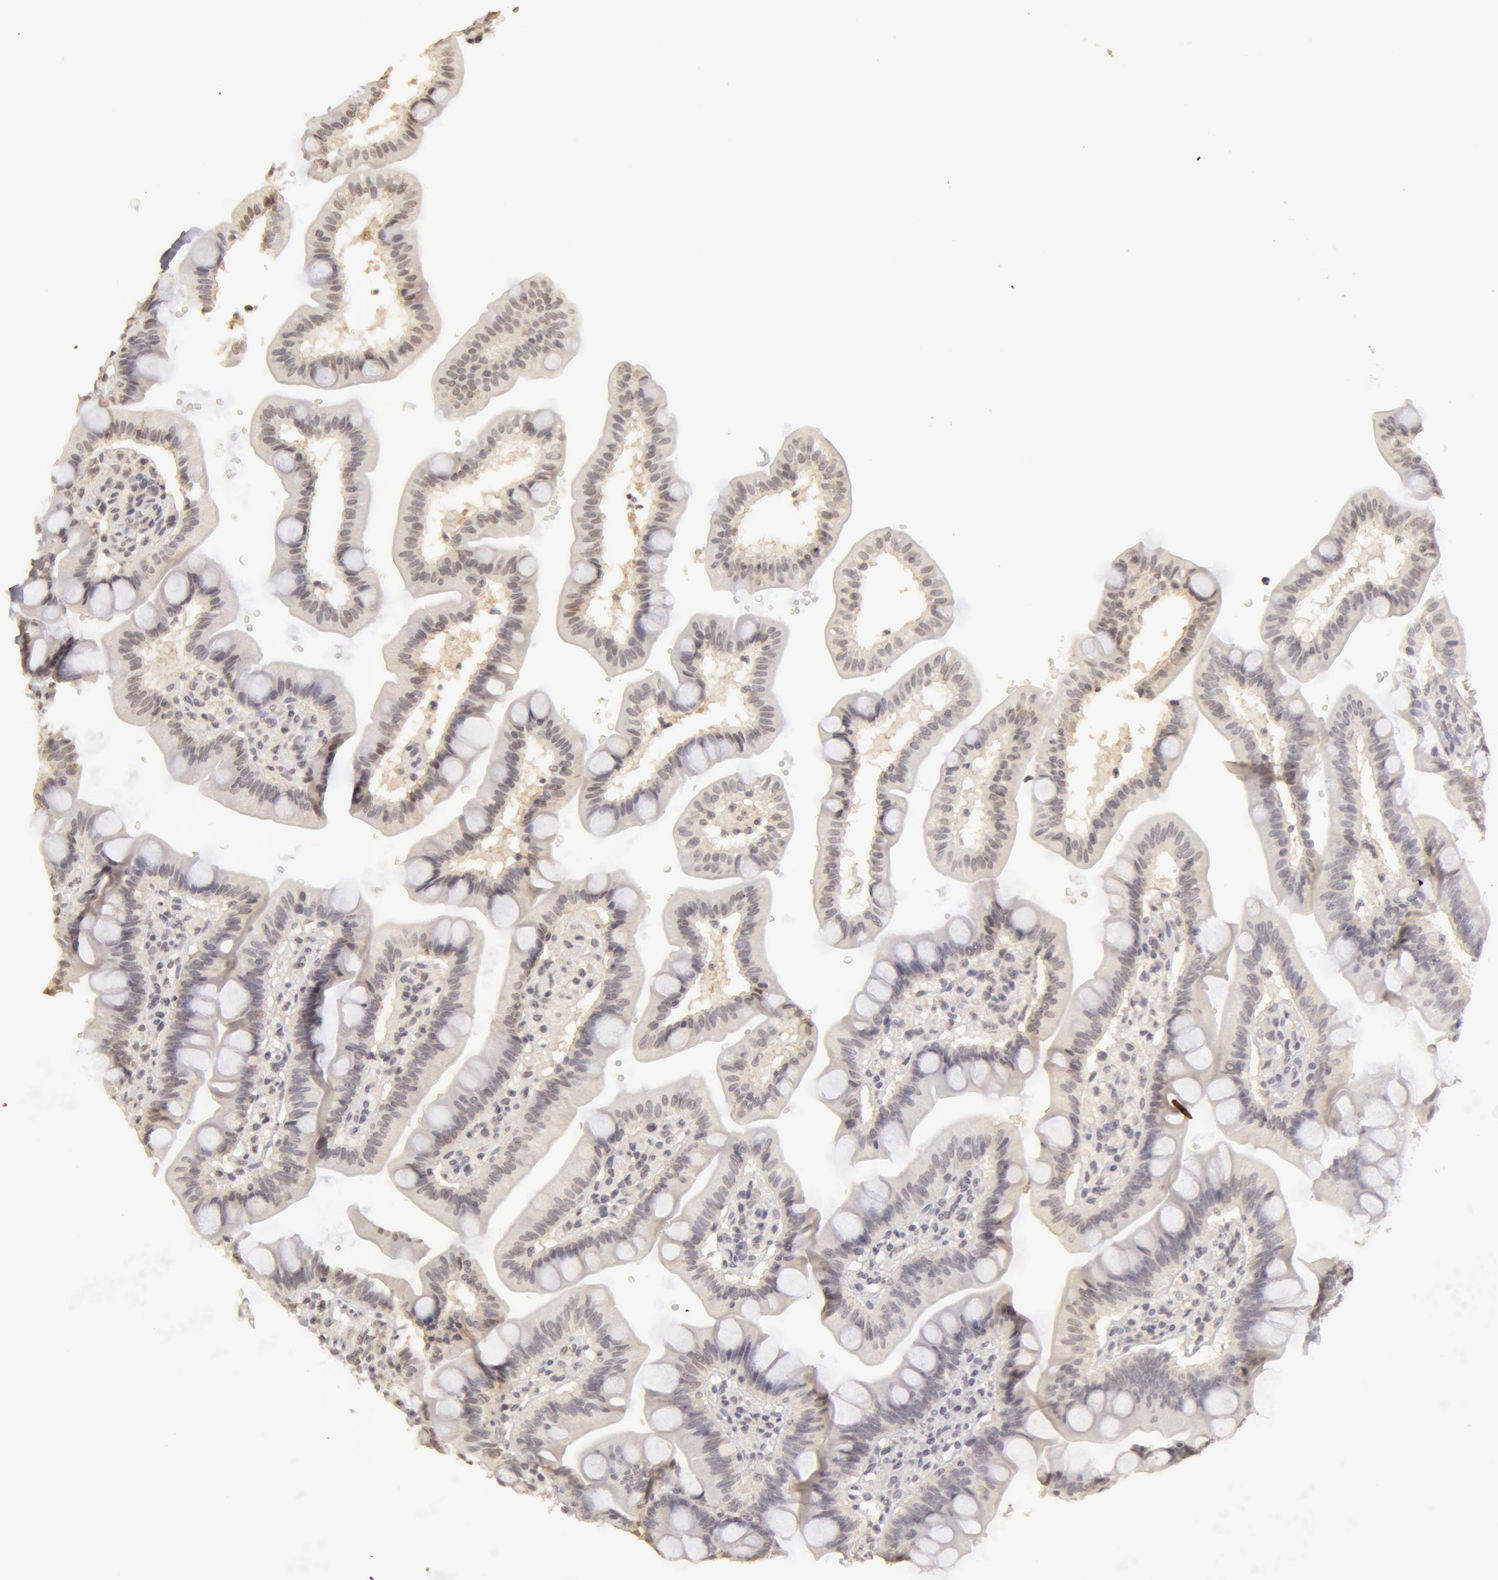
{"staining": {"intensity": "negative", "quantity": "none", "location": "none"}, "tissue": "duodenum", "cell_type": "Glandular cells", "image_type": "normal", "snomed": [{"axis": "morphology", "description": "Normal tissue, NOS"}, {"axis": "topography", "description": "Pancreas"}, {"axis": "topography", "description": "Duodenum"}], "caption": "The image exhibits no staining of glandular cells in normal duodenum. Brightfield microscopy of immunohistochemistry (IHC) stained with DAB (3,3'-diaminobenzidine) (brown) and hematoxylin (blue), captured at high magnification.", "gene": "ADAM10", "patient": {"sex": "male", "age": 79}}